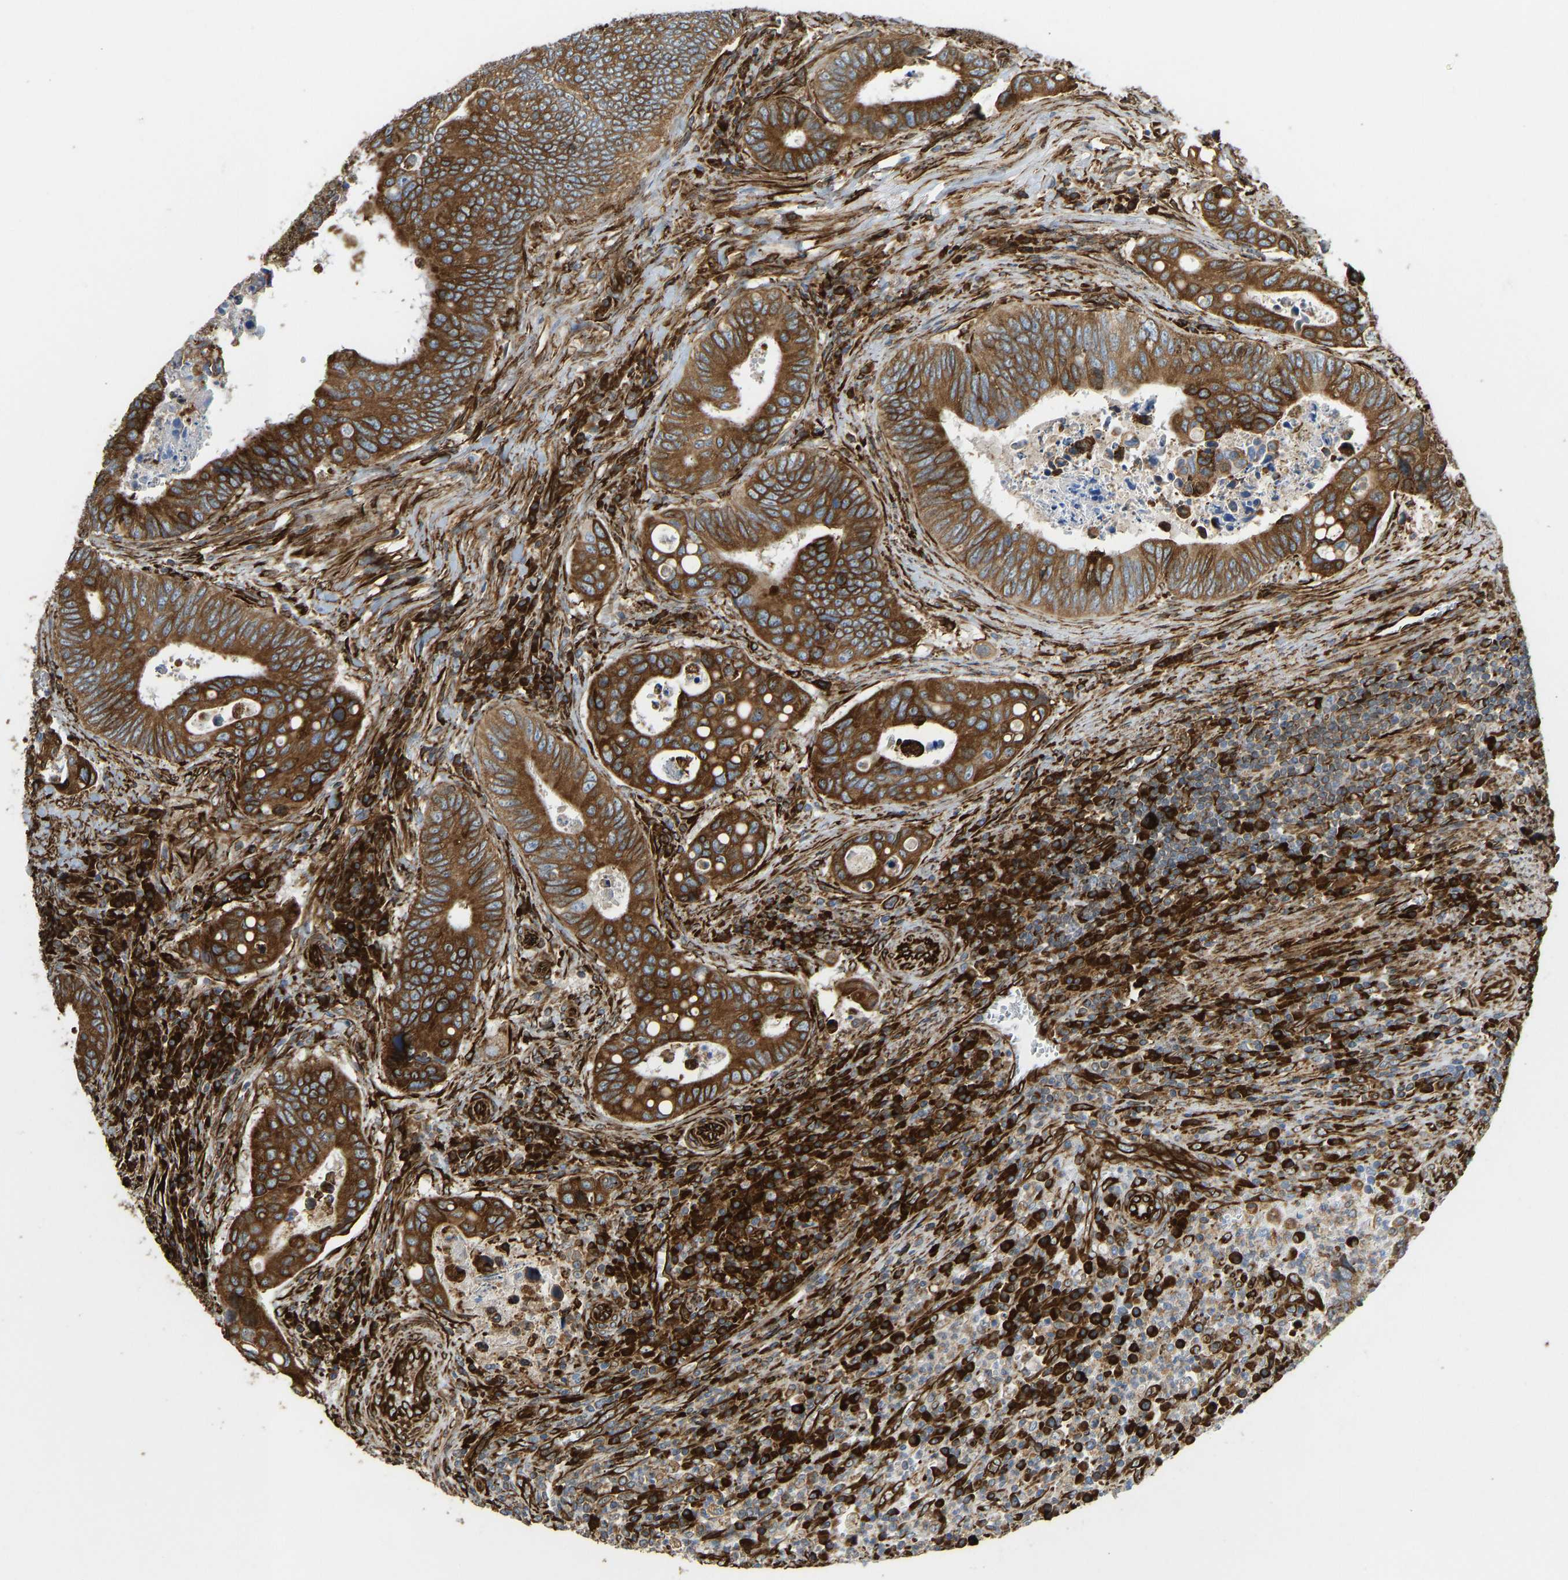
{"staining": {"intensity": "strong", "quantity": ">75%", "location": "cytoplasmic/membranous"}, "tissue": "colorectal cancer", "cell_type": "Tumor cells", "image_type": "cancer", "snomed": [{"axis": "morphology", "description": "Inflammation, NOS"}, {"axis": "morphology", "description": "Adenocarcinoma, NOS"}, {"axis": "topography", "description": "Colon"}], "caption": "The micrograph shows immunohistochemical staining of colorectal cancer. There is strong cytoplasmic/membranous expression is seen in approximately >75% of tumor cells. Immunohistochemistry stains the protein in brown and the nuclei are stained blue.", "gene": "BEX3", "patient": {"sex": "male", "age": 72}}